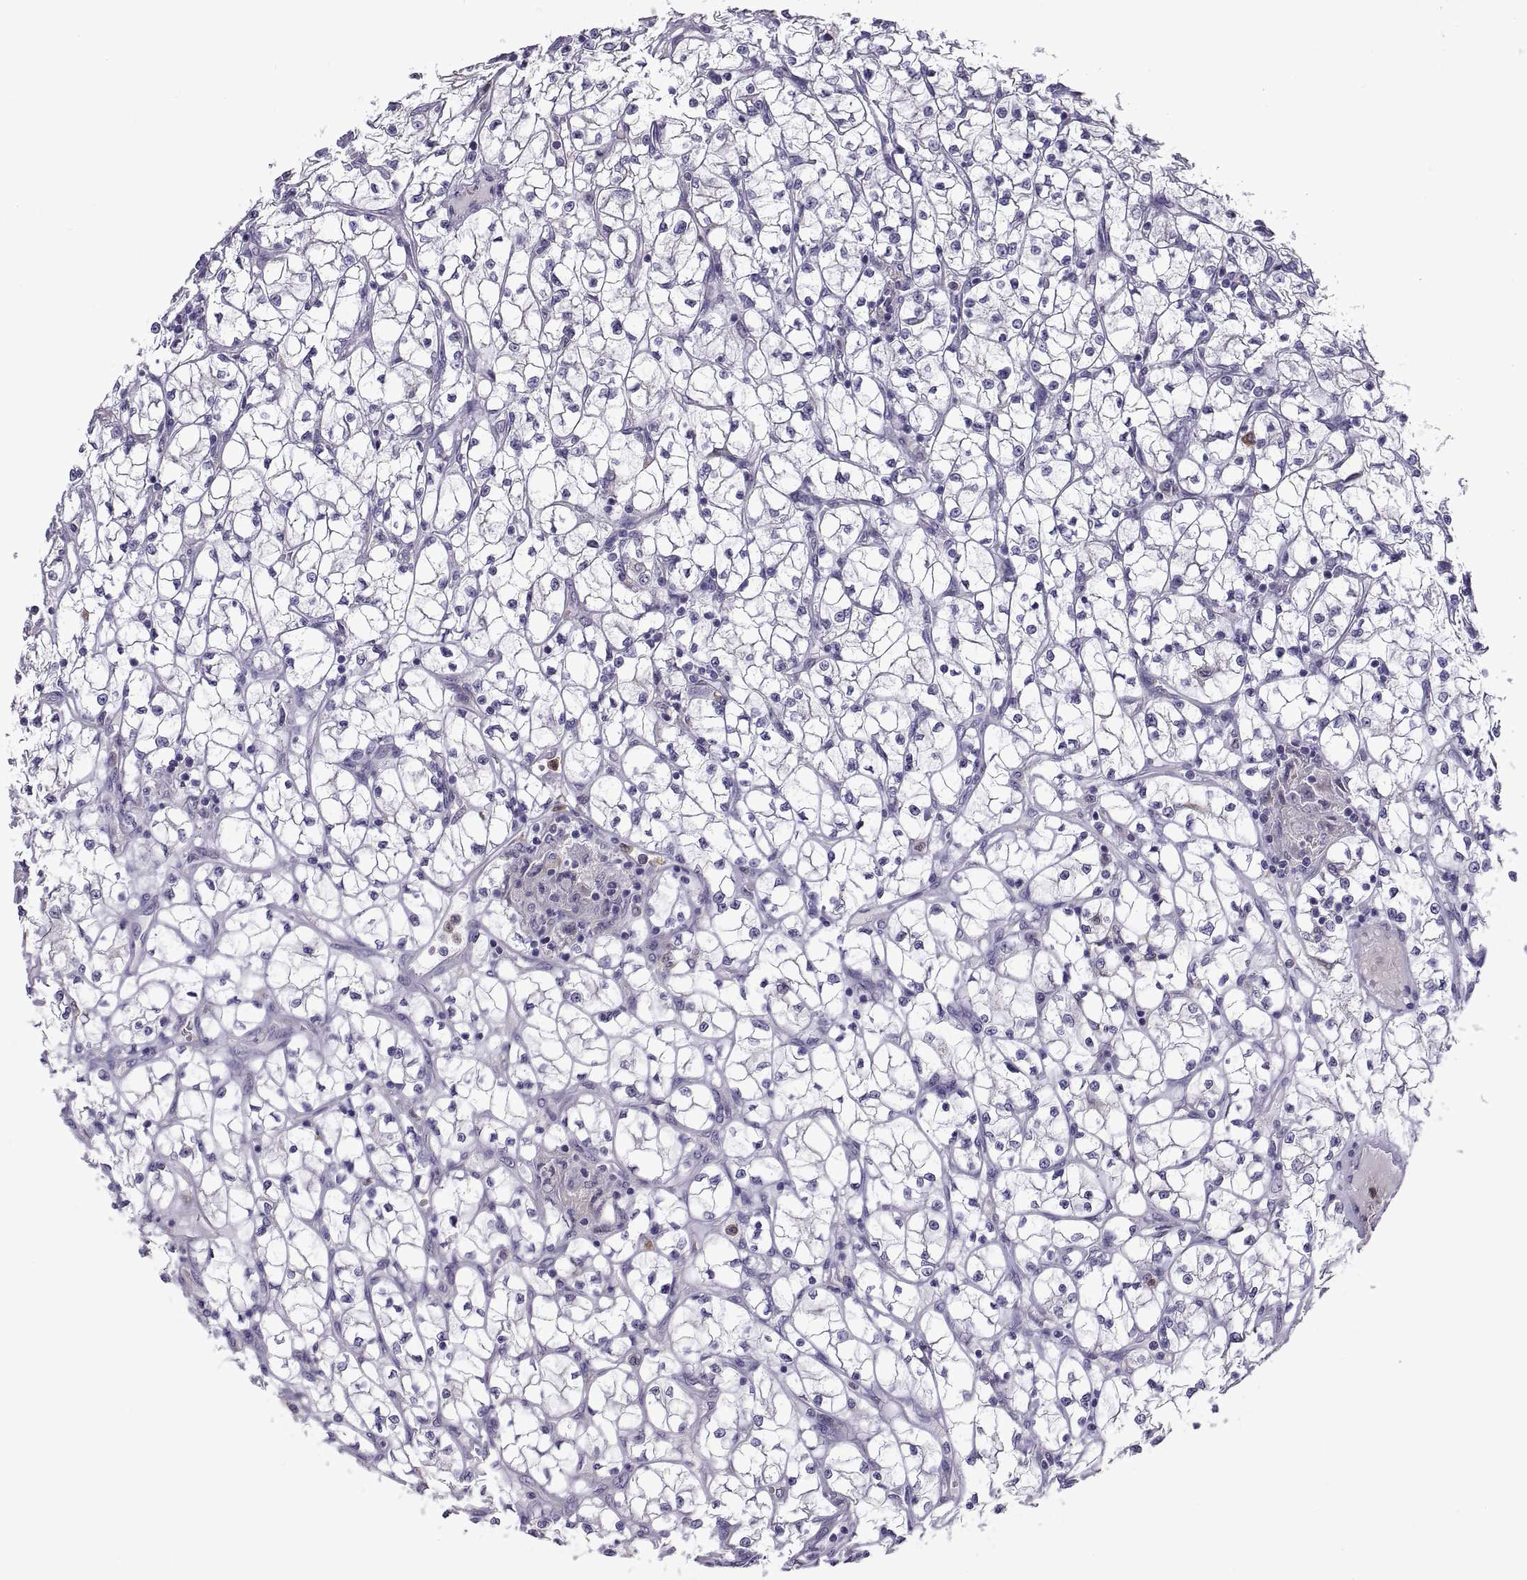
{"staining": {"intensity": "negative", "quantity": "none", "location": "none"}, "tissue": "renal cancer", "cell_type": "Tumor cells", "image_type": "cancer", "snomed": [{"axis": "morphology", "description": "Adenocarcinoma, NOS"}, {"axis": "topography", "description": "Kidney"}], "caption": "Renal cancer (adenocarcinoma) stained for a protein using immunohistochemistry (IHC) reveals no positivity tumor cells.", "gene": "DOK3", "patient": {"sex": "female", "age": 64}}